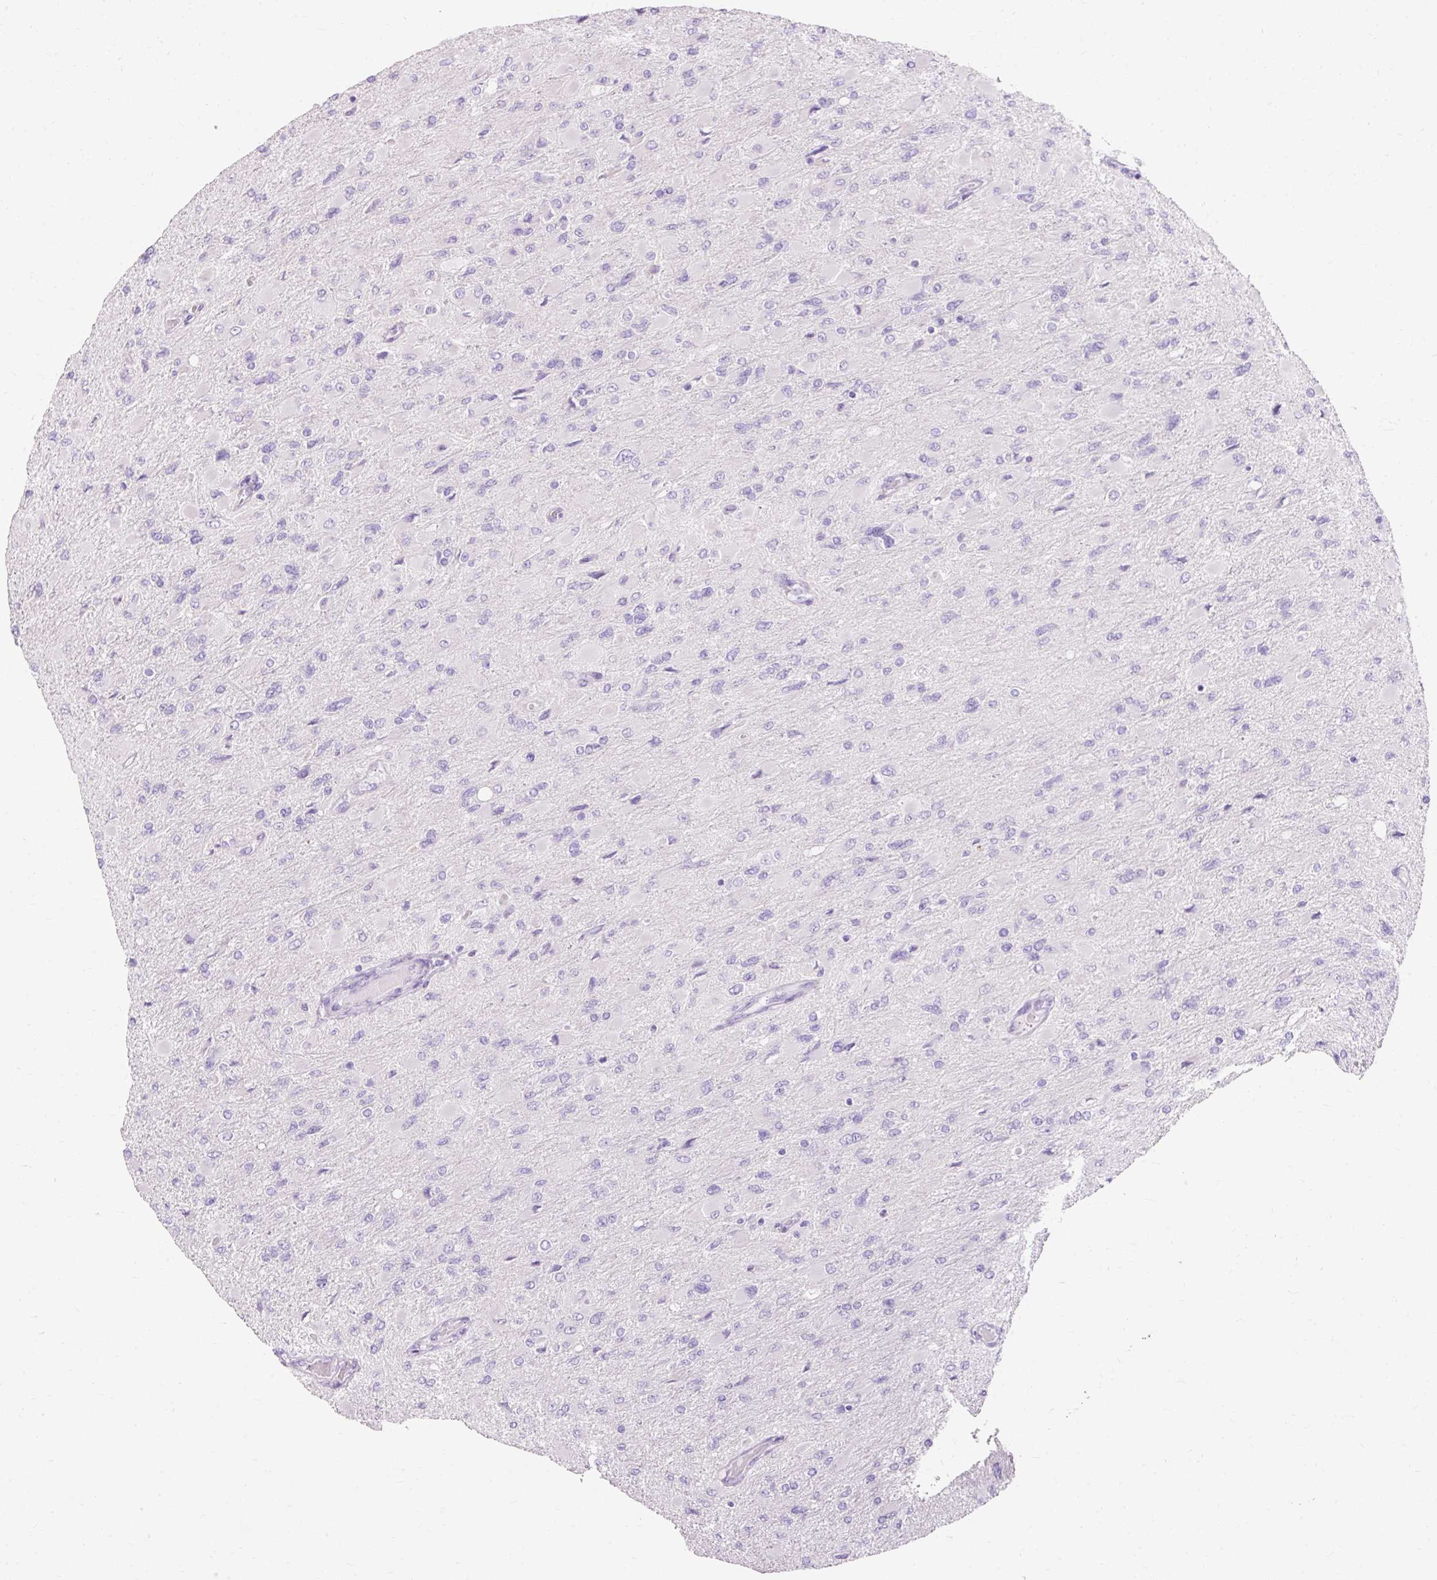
{"staining": {"intensity": "negative", "quantity": "none", "location": "none"}, "tissue": "glioma", "cell_type": "Tumor cells", "image_type": "cancer", "snomed": [{"axis": "morphology", "description": "Glioma, malignant, High grade"}, {"axis": "topography", "description": "Cerebral cortex"}], "caption": "High-grade glioma (malignant) stained for a protein using immunohistochemistry shows no positivity tumor cells.", "gene": "TMEM213", "patient": {"sex": "female", "age": 36}}